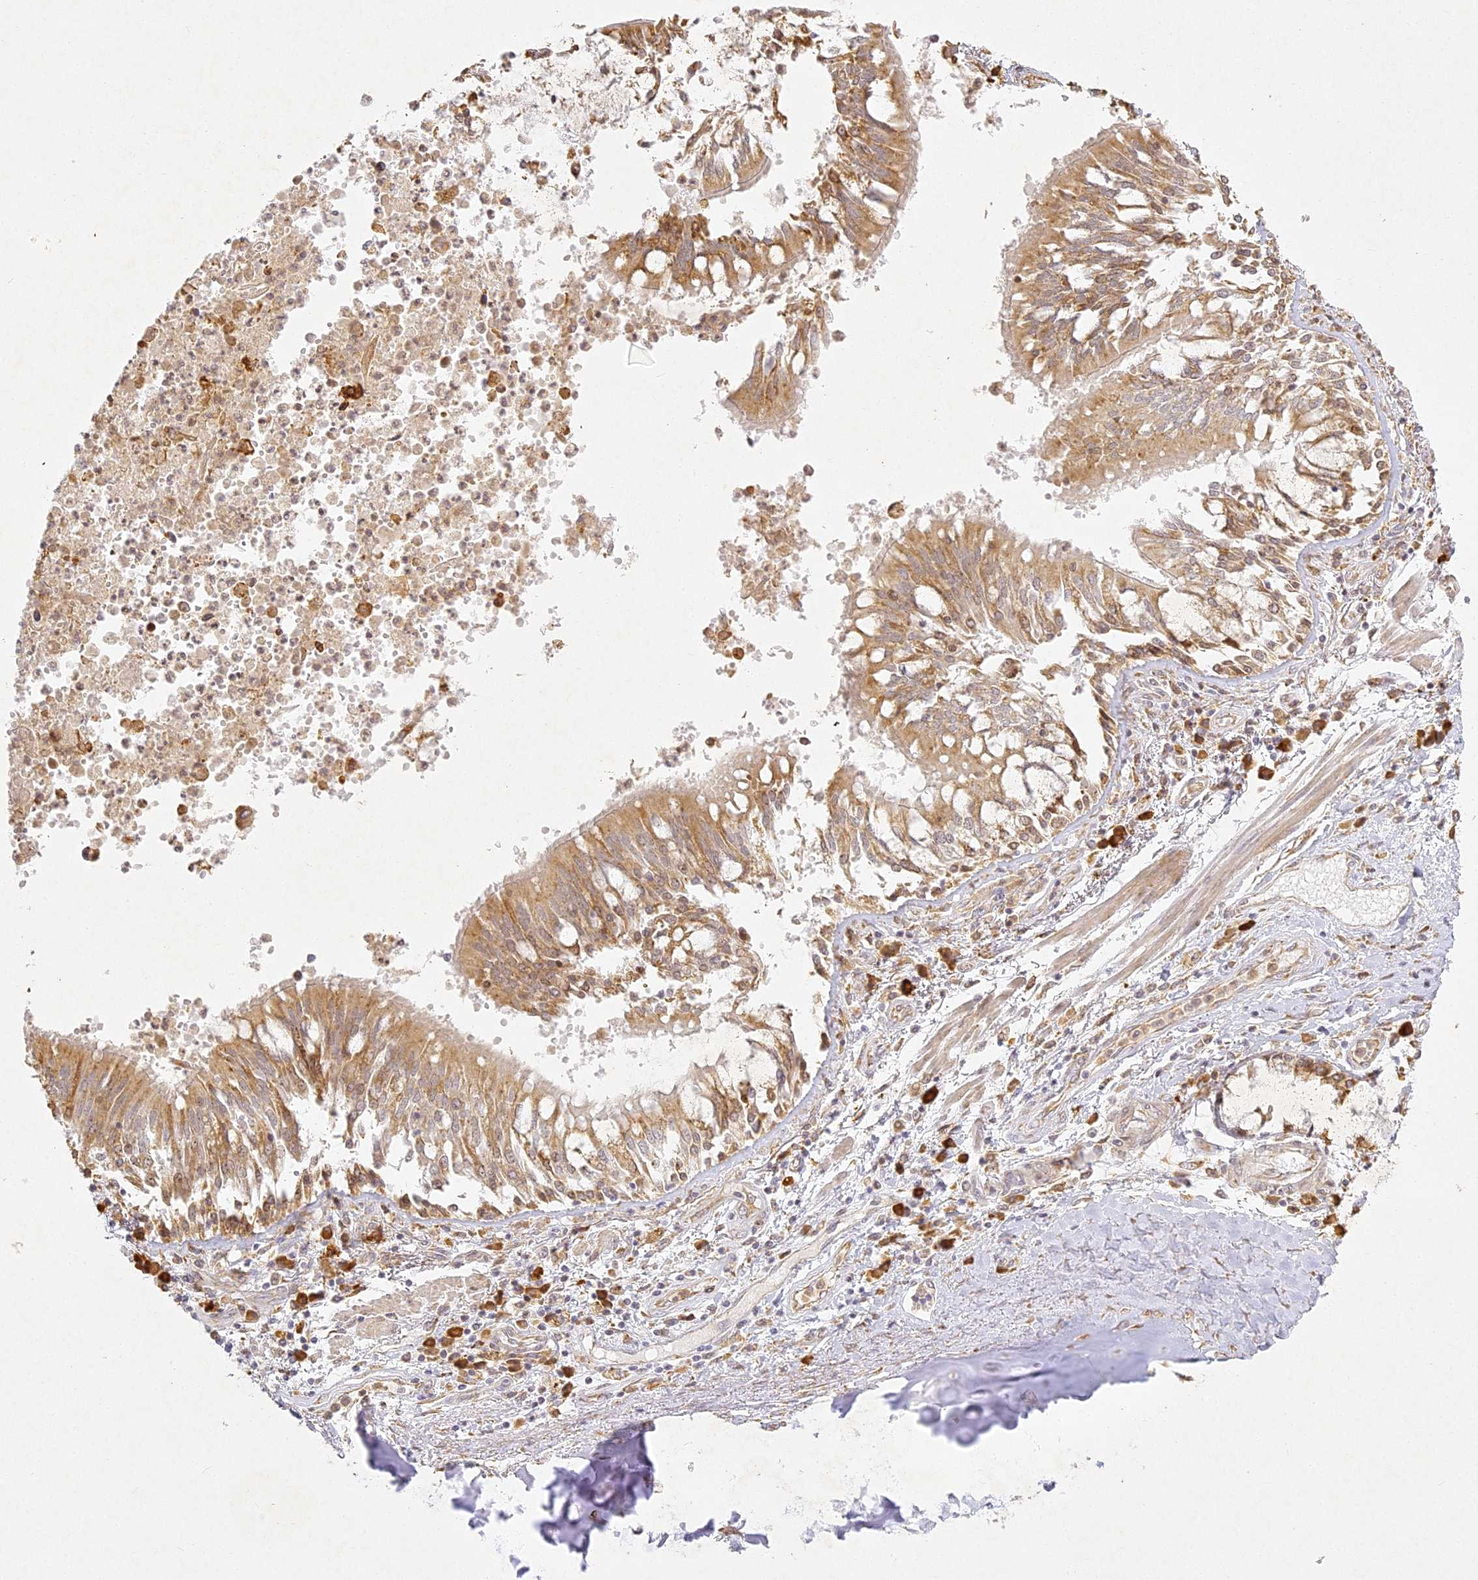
{"staining": {"intensity": "negative", "quantity": "none", "location": "none"}, "tissue": "adipose tissue", "cell_type": "Adipocytes", "image_type": "normal", "snomed": [{"axis": "morphology", "description": "Normal tissue, NOS"}, {"axis": "topography", "description": "Cartilage tissue"}, {"axis": "topography", "description": "Bronchus"}, {"axis": "topography", "description": "Lung"}, {"axis": "topography", "description": "Peripheral nerve tissue"}], "caption": "IHC micrograph of unremarkable adipose tissue: human adipose tissue stained with DAB (3,3'-diaminobenzidine) displays no significant protein staining in adipocytes. (Stains: DAB immunohistochemistry (IHC) with hematoxylin counter stain, Microscopy: brightfield microscopy at high magnification).", "gene": "SLC30A5", "patient": {"sex": "female", "age": 49}}